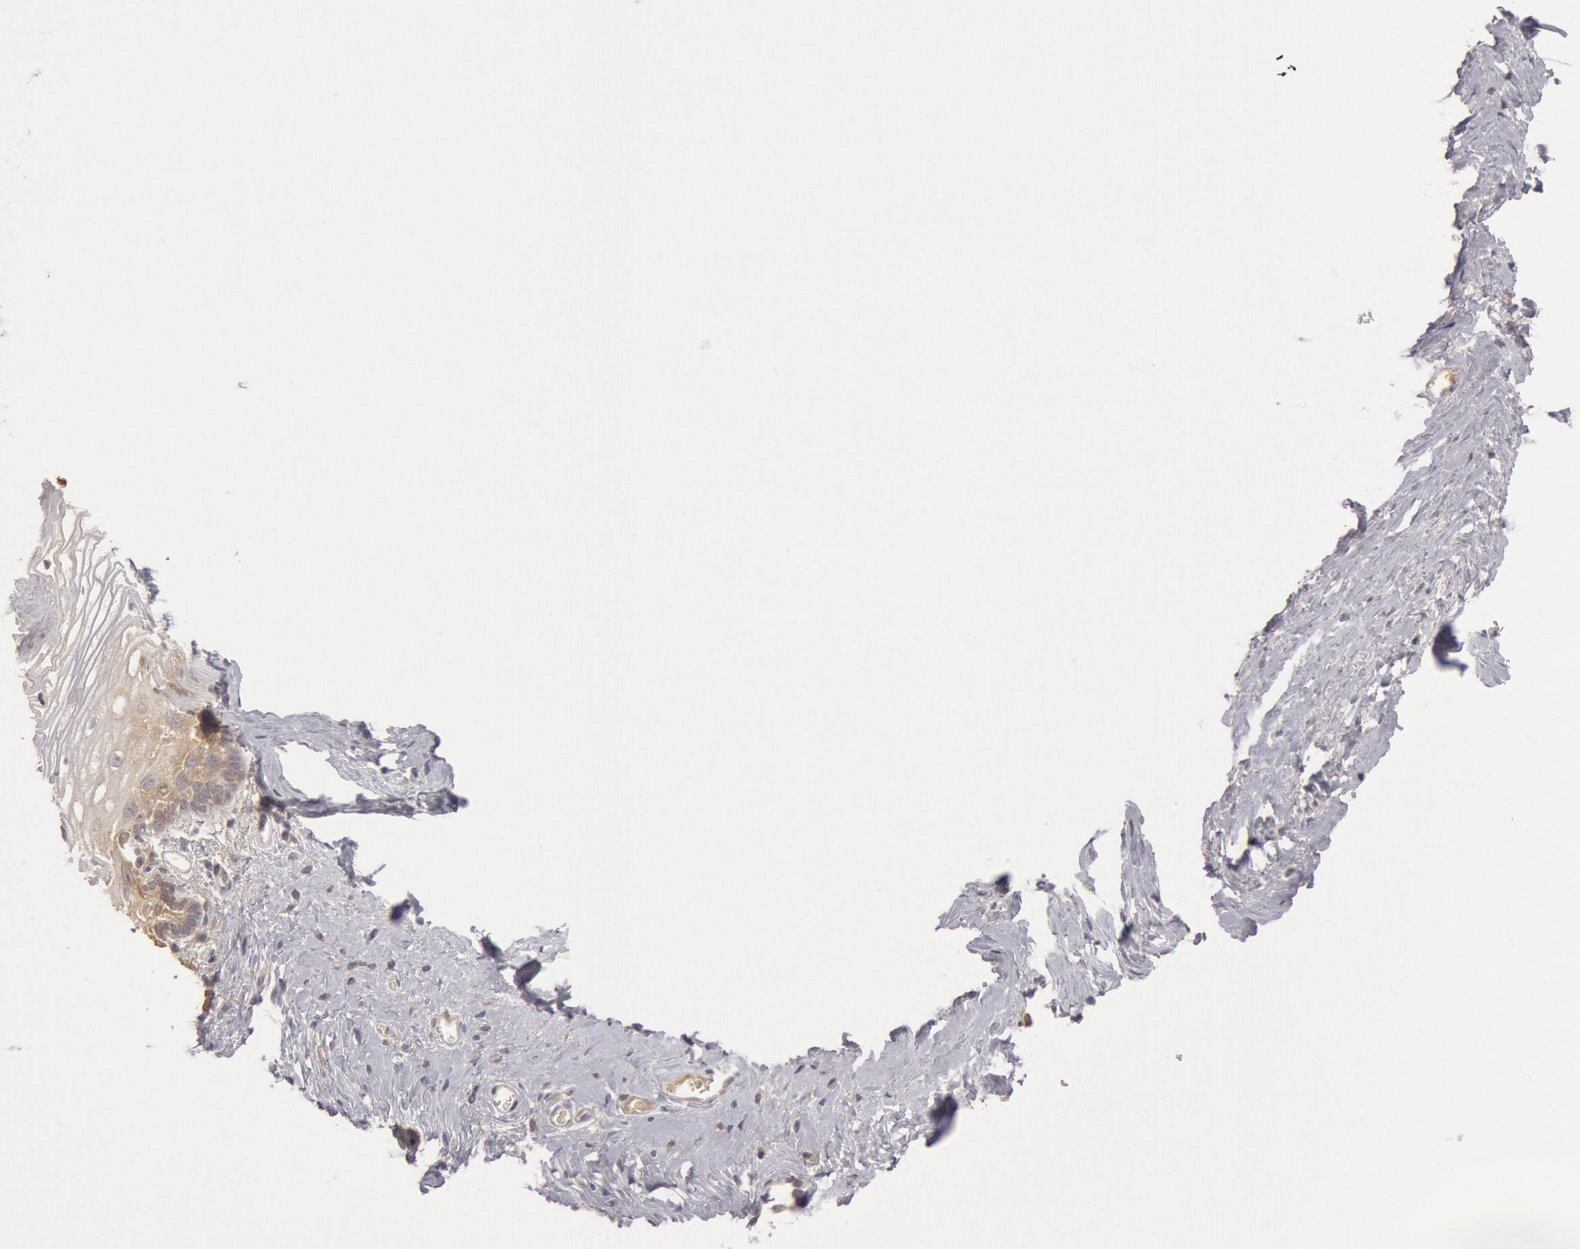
{"staining": {"intensity": "moderate", "quantity": "<25%", "location": "cytoplasmic/membranous"}, "tissue": "vagina", "cell_type": "Squamous epithelial cells", "image_type": "normal", "snomed": [{"axis": "morphology", "description": "Normal tissue, NOS"}, {"axis": "topography", "description": "Vagina"}], "caption": "Vagina stained with a brown dye exhibits moderate cytoplasmic/membranous positive staining in approximately <25% of squamous epithelial cells.", "gene": "ZFP36L1", "patient": {"sex": "female", "age": 61}}